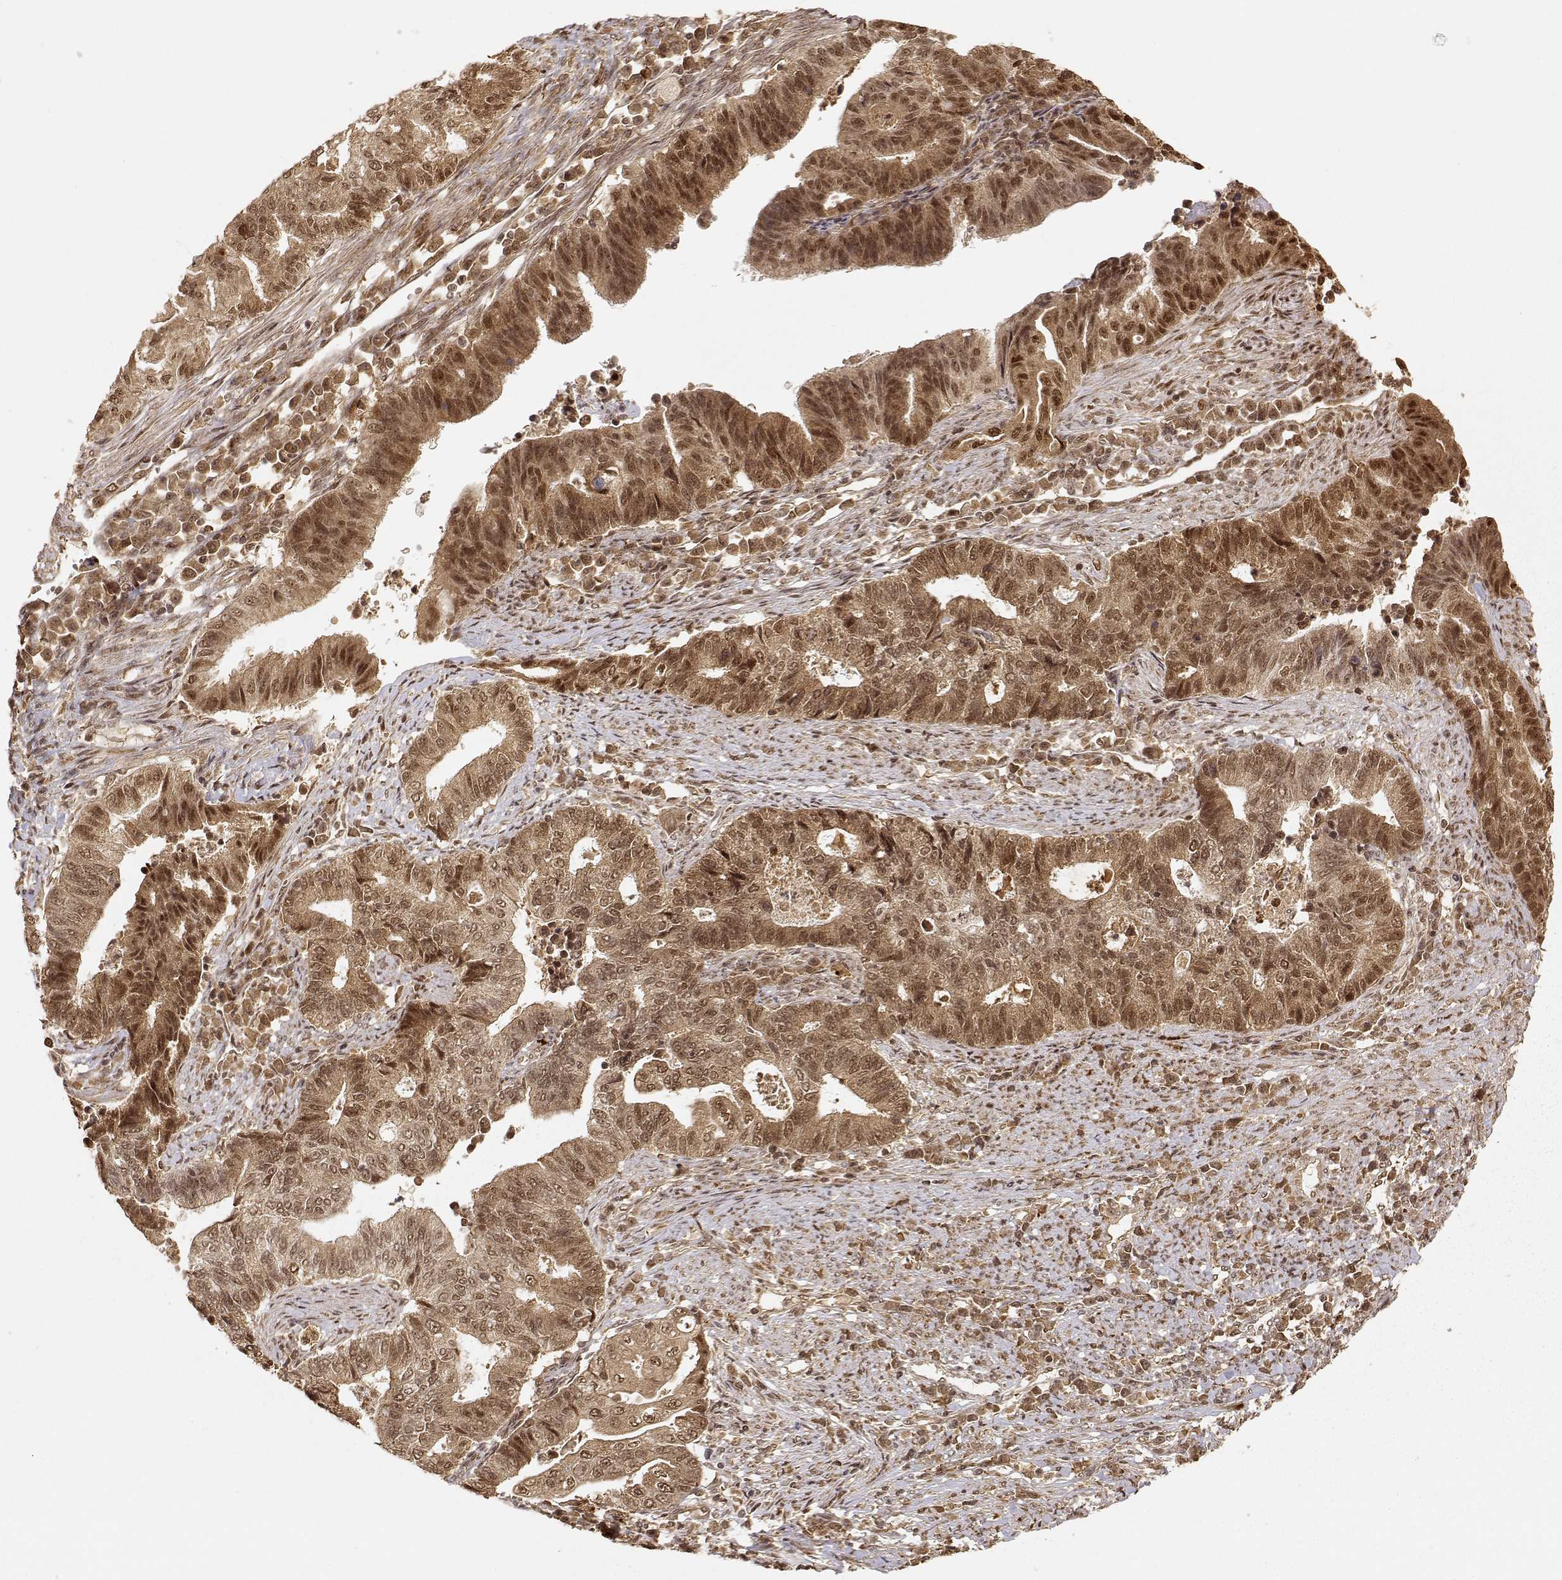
{"staining": {"intensity": "moderate", "quantity": ">75%", "location": "cytoplasmic/membranous,nuclear"}, "tissue": "endometrial cancer", "cell_type": "Tumor cells", "image_type": "cancer", "snomed": [{"axis": "morphology", "description": "Adenocarcinoma, NOS"}, {"axis": "topography", "description": "Uterus"}, {"axis": "topography", "description": "Endometrium"}], "caption": "Immunohistochemical staining of endometrial adenocarcinoma displays medium levels of moderate cytoplasmic/membranous and nuclear protein expression in approximately >75% of tumor cells. The protein is stained brown, and the nuclei are stained in blue (DAB IHC with brightfield microscopy, high magnification).", "gene": "MAEA", "patient": {"sex": "female", "age": 54}}